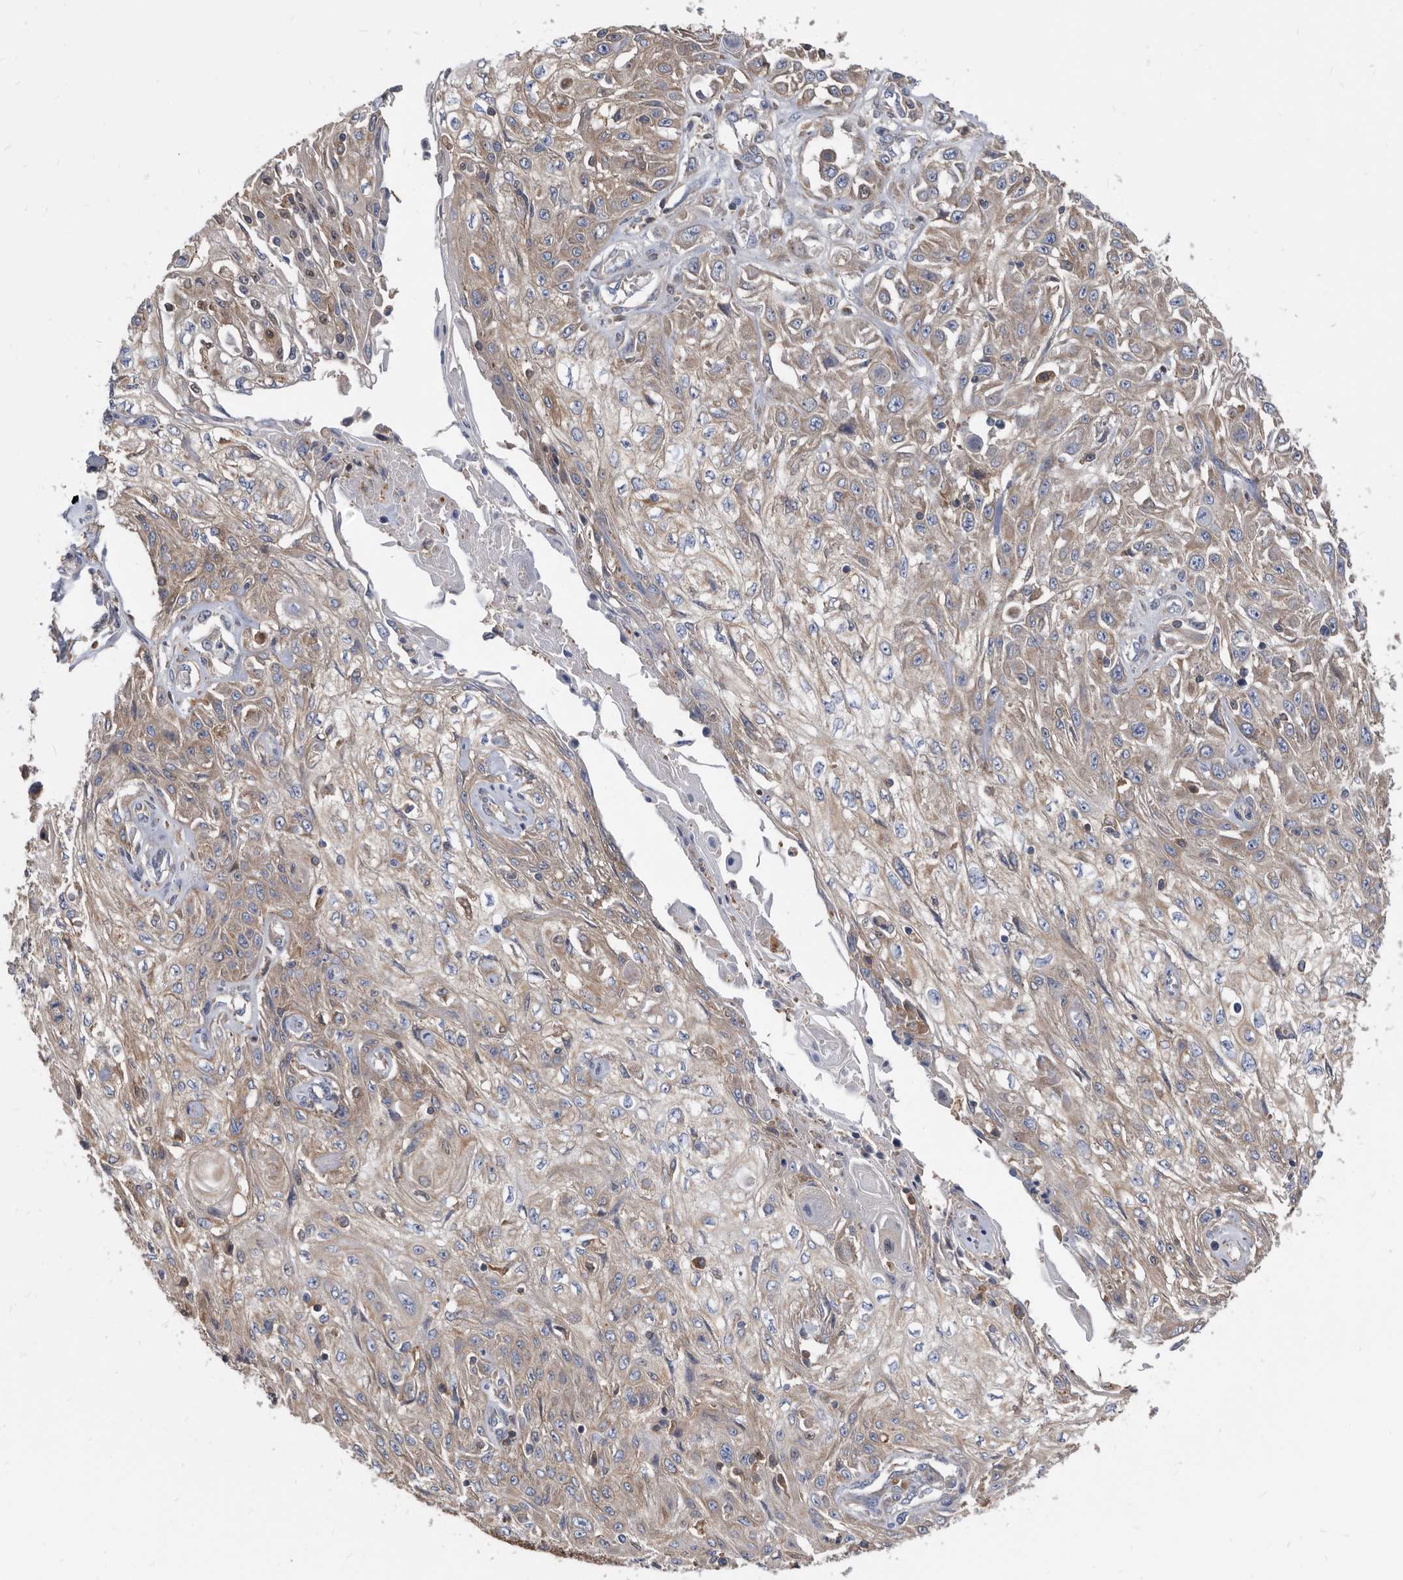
{"staining": {"intensity": "weak", "quantity": "25%-75%", "location": "cytoplasmic/membranous"}, "tissue": "skin cancer", "cell_type": "Tumor cells", "image_type": "cancer", "snomed": [{"axis": "morphology", "description": "Squamous cell carcinoma, NOS"}, {"axis": "morphology", "description": "Squamous cell carcinoma, metastatic, NOS"}, {"axis": "topography", "description": "Skin"}, {"axis": "topography", "description": "Lymph node"}], "caption": "Immunohistochemistry (IHC) (DAB) staining of human metastatic squamous cell carcinoma (skin) demonstrates weak cytoplasmic/membranous protein staining in approximately 25%-75% of tumor cells.", "gene": "APEH", "patient": {"sex": "male", "age": 75}}